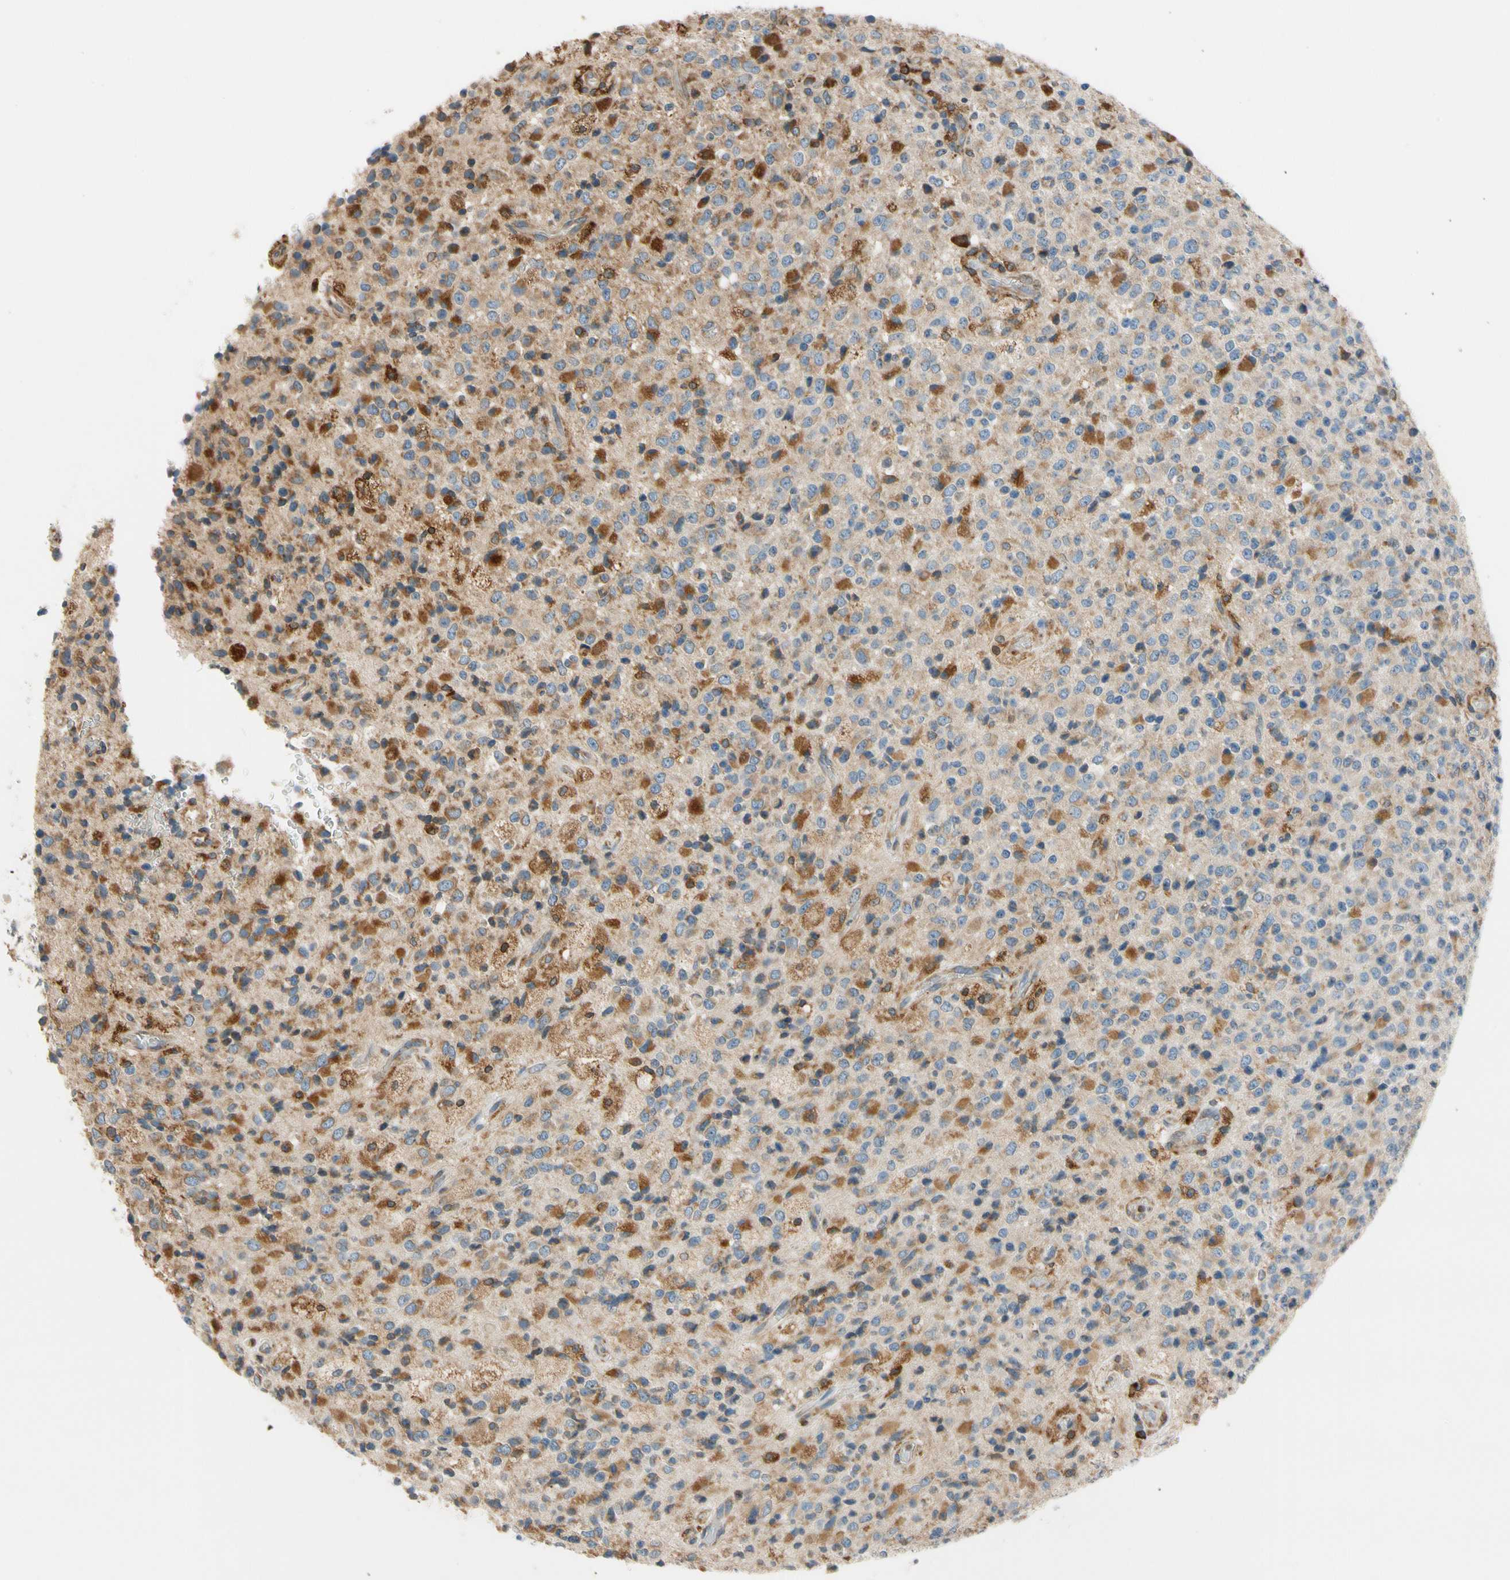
{"staining": {"intensity": "moderate", "quantity": "25%-75%", "location": "cytoplasmic/membranous"}, "tissue": "glioma", "cell_type": "Tumor cells", "image_type": "cancer", "snomed": [{"axis": "morphology", "description": "Glioma, malignant, High grade"}, {"axis": "topography", "description": "pancreas cauda"}], "caption": "Protein analysis of malignant glioma (high-grade) tissue shows moderate cytoplasmic/membranous staining in about 25%-75% of tumor cells.", "gene": "RPN2", "patient": {"sex": "male", "age": 60}}